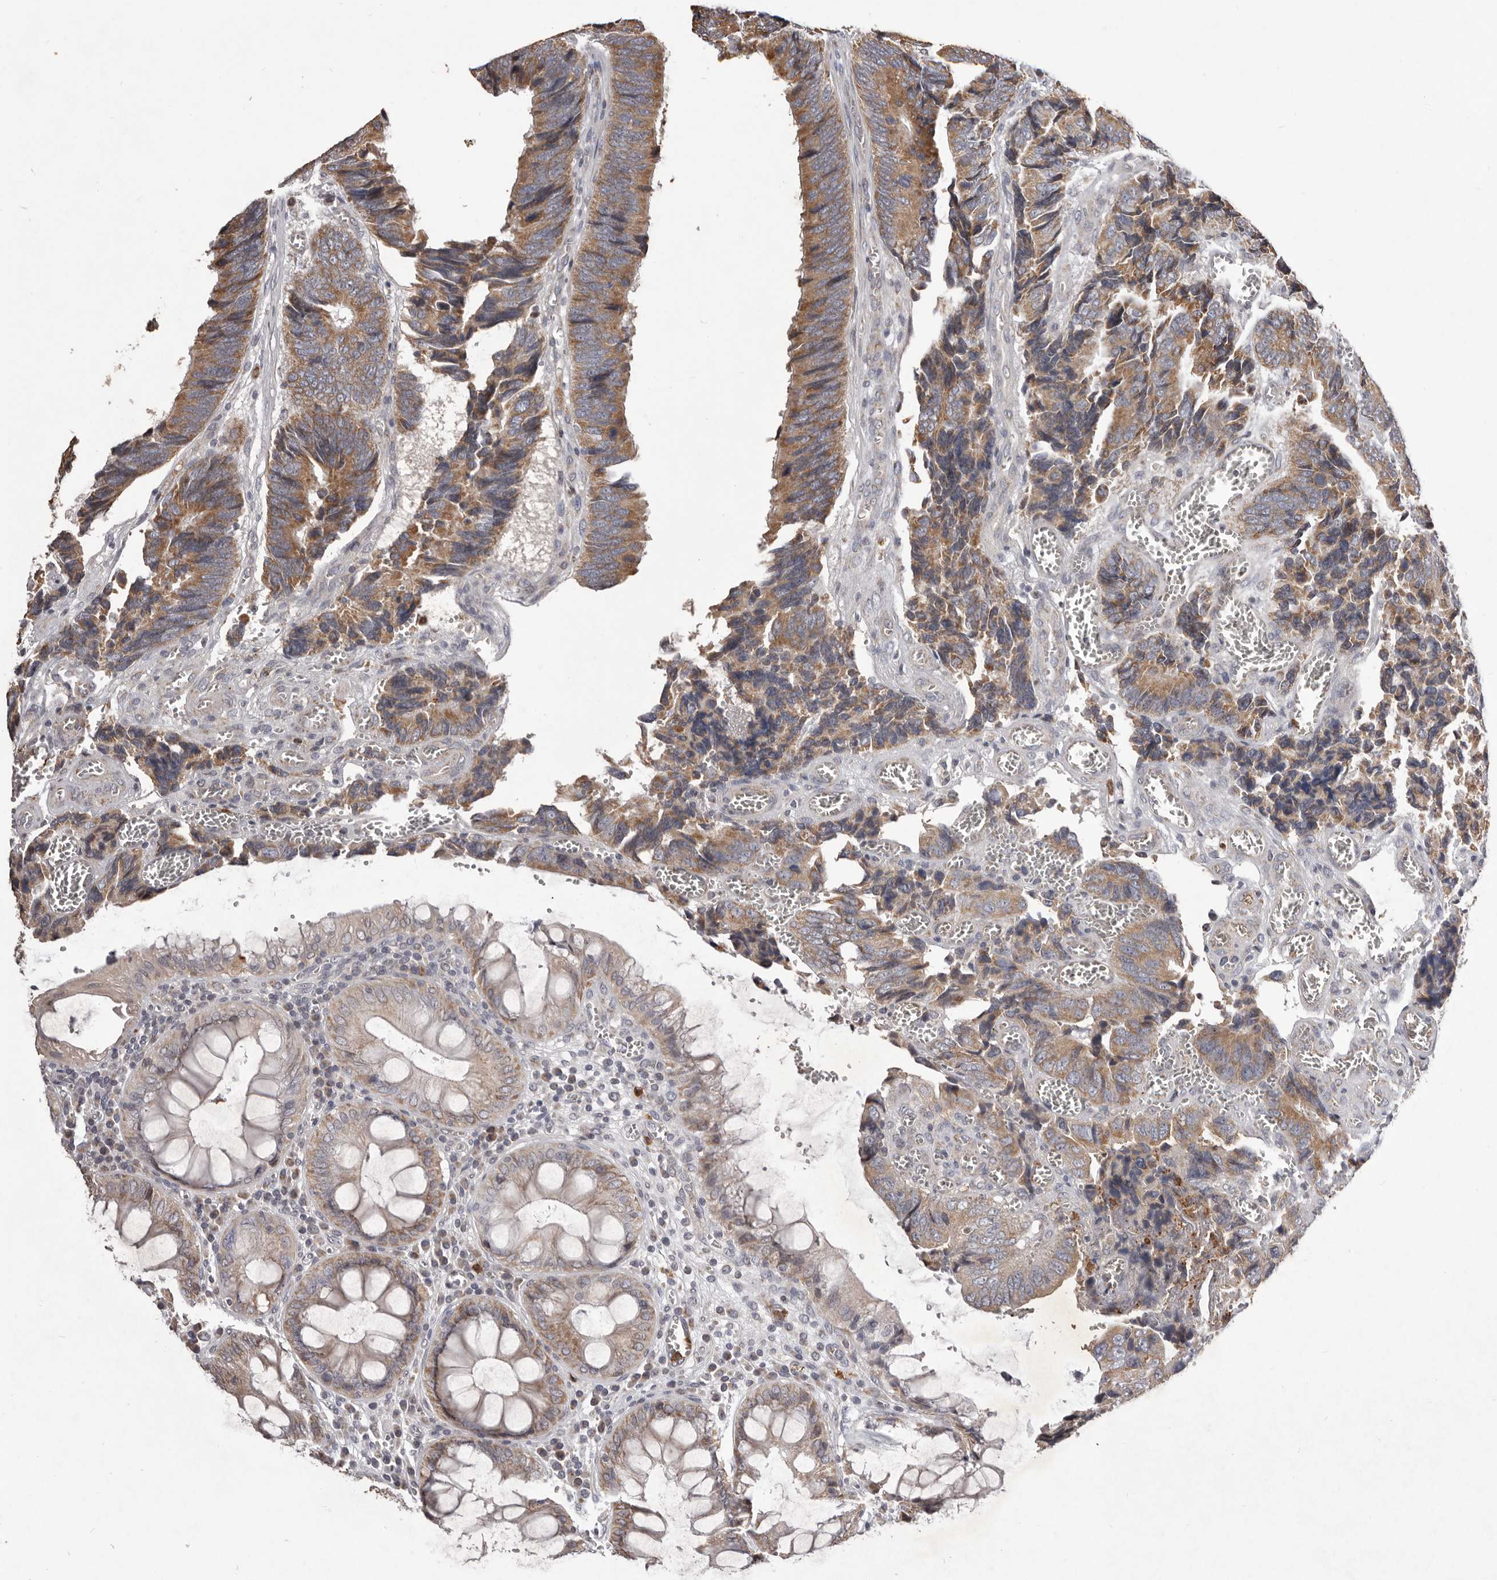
{"staining": {"intensity": "moderate", "quantity": ">75%", "location": "cytoplasmic/membranous"}, "tissue": "colorectal cancer", "cell_type": "Tumor cells", "image_type": "cancer", "snomed": [{"axis": "morphology", "description": "Adenocarcinoma, NOS"}, {"axis": "topography", "description": "Colon"}], "caption": "This image reveals colorectal adenocarcinoma stained with IHC to label a protein in brown. The cytoplasmic/membranous of tumor cells show moderate positivity for the protein. Nuclei are counter-stained blue.", "gene": "CXCL14", "patient": {"sex": "male", "age": 72}}